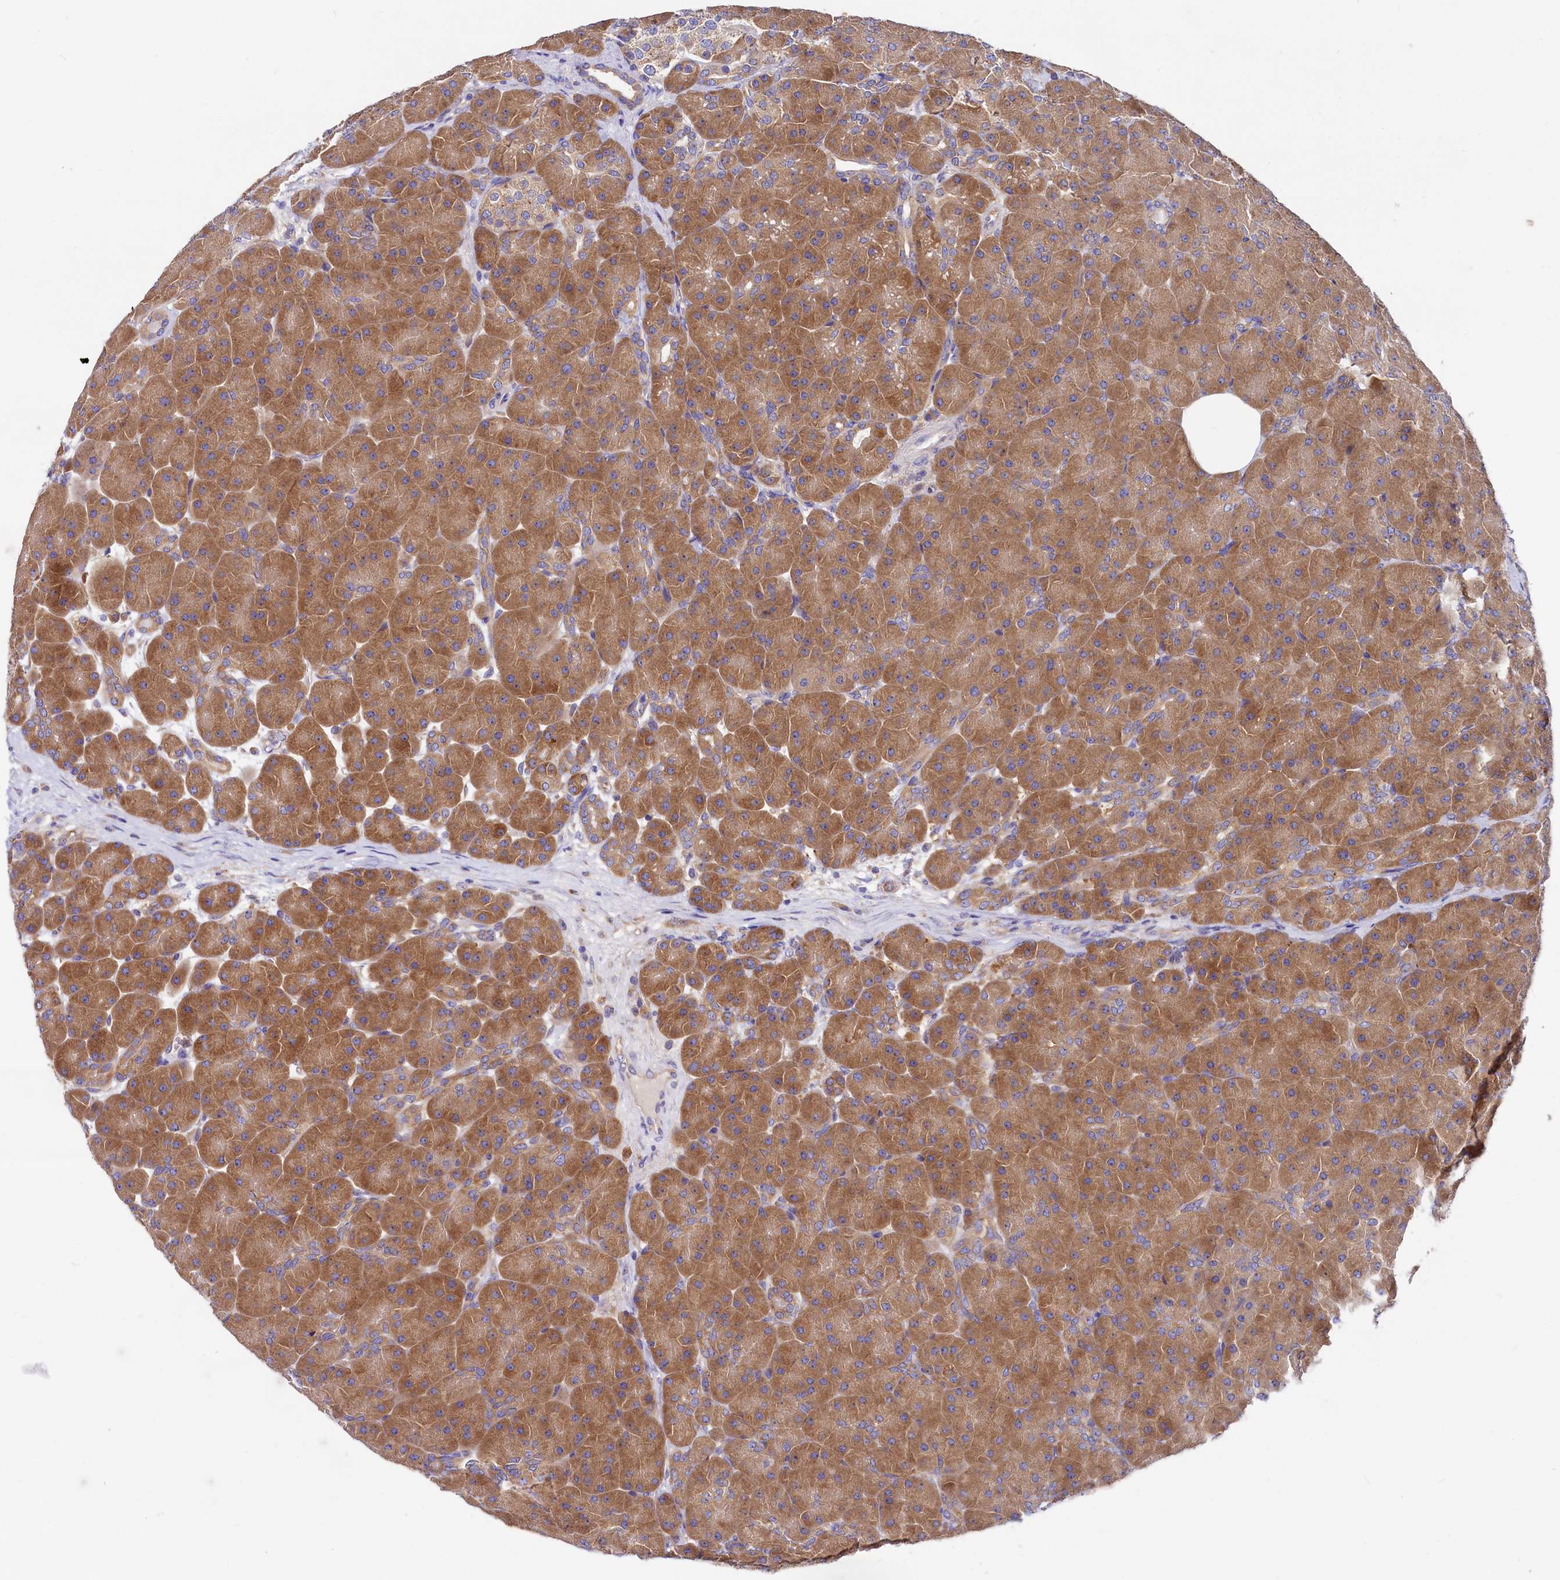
{"staining": {"intensity": "moderate", "quantity": ">75%", "location": "cytoplasmic/membranous"}, "tissue": "pancreas", "cell_type": "Exocrine glandular cells", "image_type": "normal", "snomed": [{"axis": "morphology", "description": "Normal tissue, NOS"}, {"axis": "topography", "description": "Pancreas"}], "caption": "Pancreas stained with a brown dye demonstrates moderate cytoplasmic/membranous positive positivity in approximately >75% of exocrine glandular cells.", "gene": "QARS1", "patient": {"sex": "male", "age": 66}}